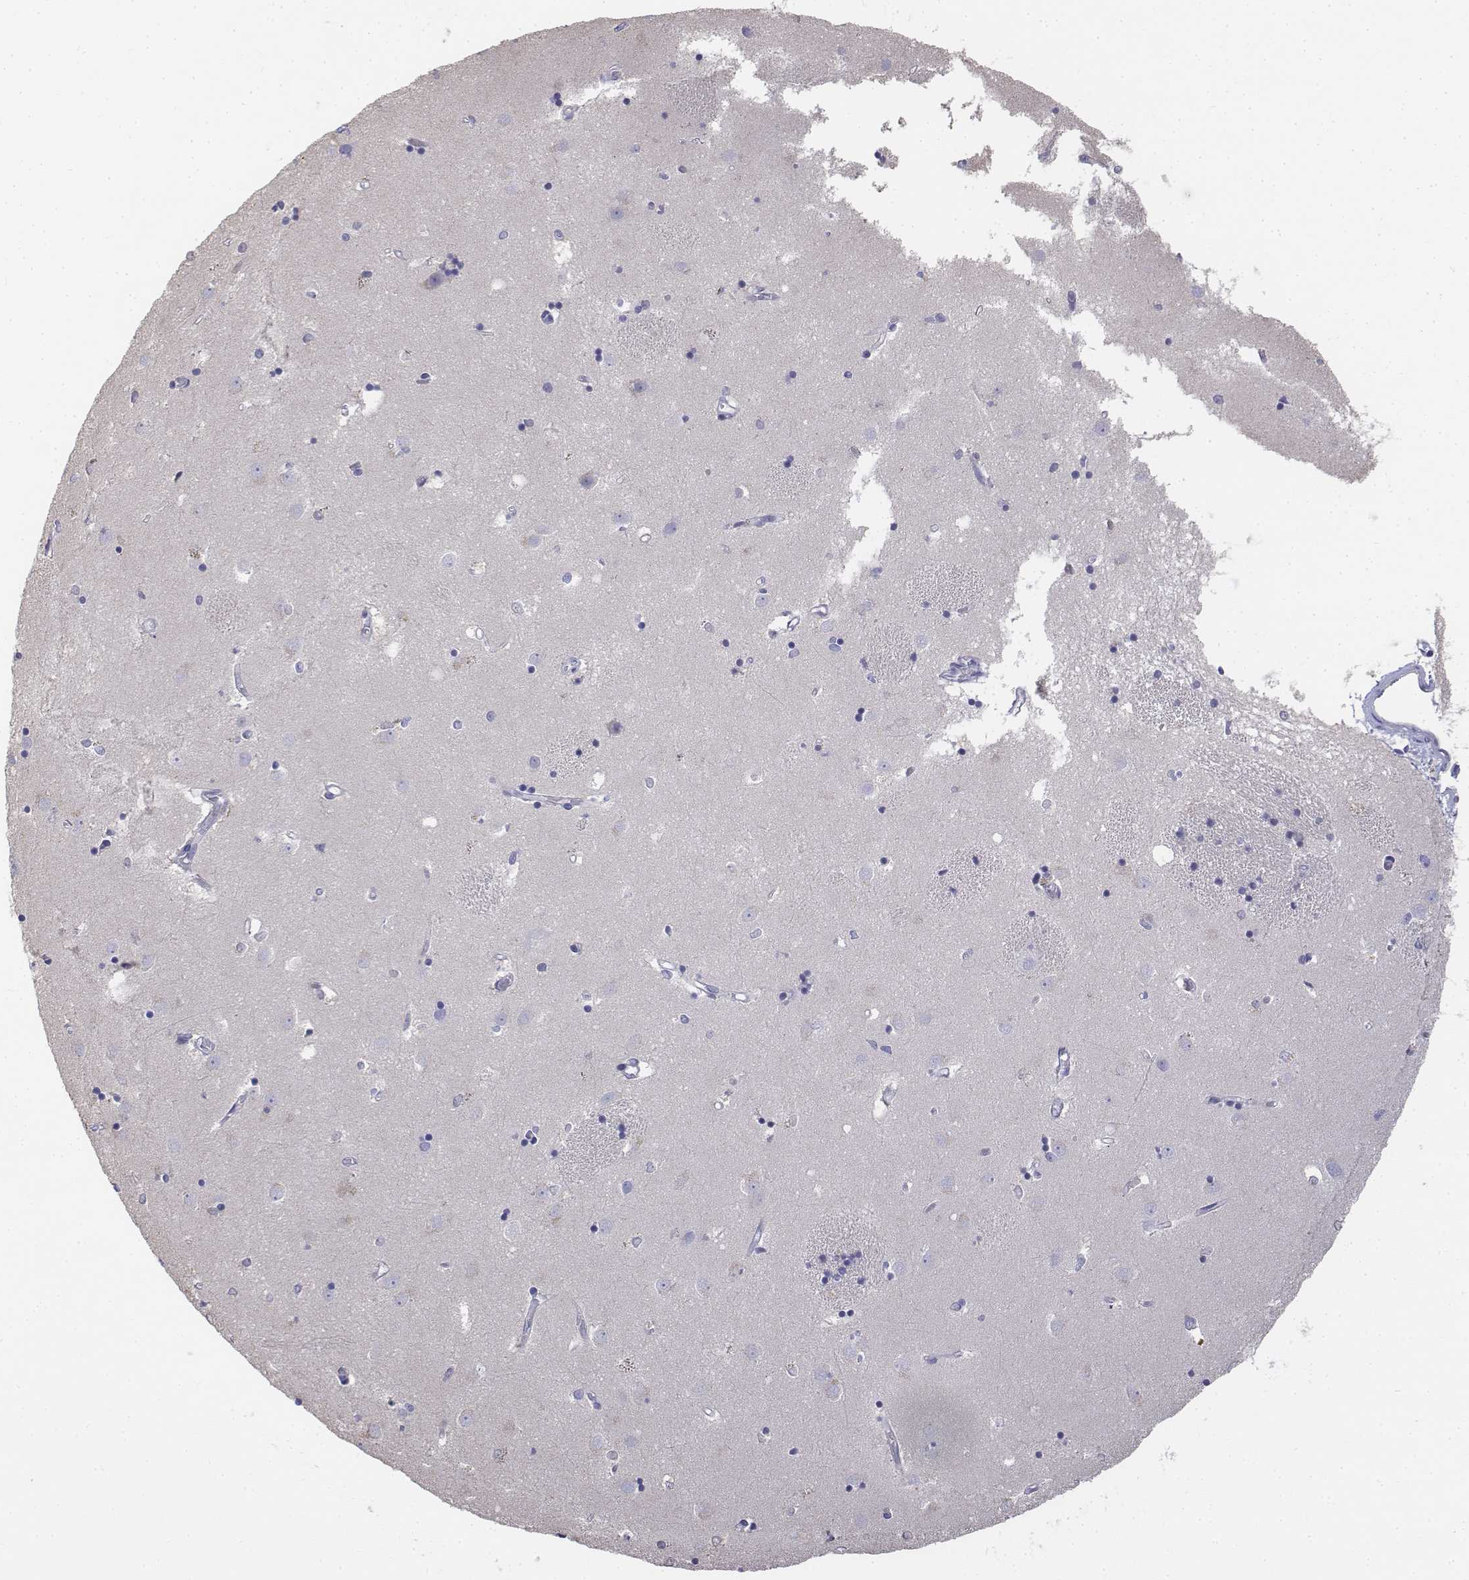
{"staining": {"intensity": "negative", "quantity": "none", "location": "none"}, "tissue": "caudate", "cell_type": "Glial cells", "image_type": "normal", "snomed": [{"axis": "morphology", "description": "Normal tissue, NOS"}, {"axis": "topography", "description": "Lateral ventricle wall"}], "caption": "Glial cells show no significant protein expression in normal caudate.", "gene": "LGSN", "patient": {"sex": "male", "age": 54}}